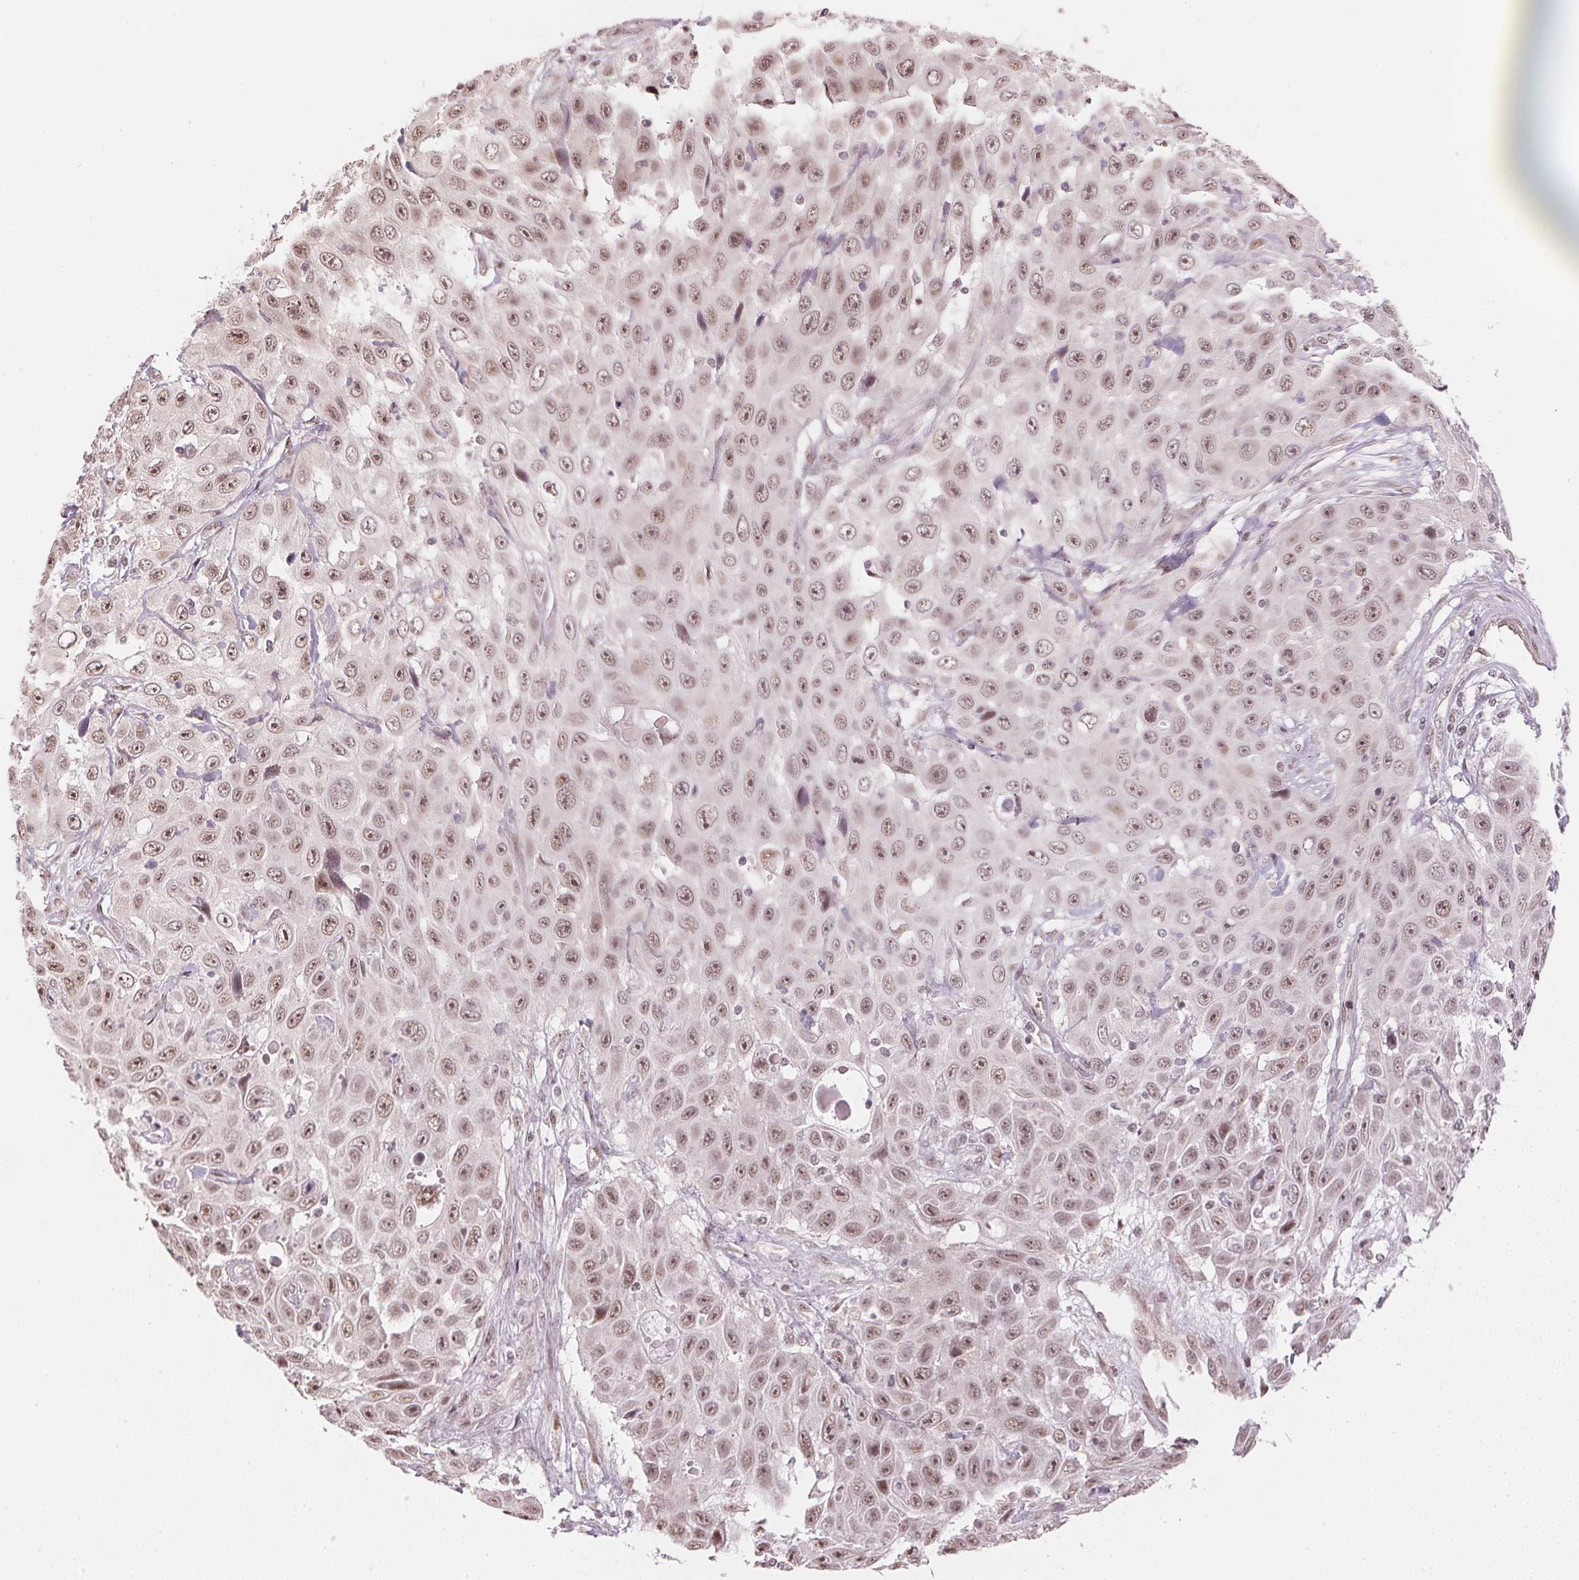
{"staining": {"intensity": "moderate", "quantity": ">75%", "location": "nuclear"}, "tissue": "skin cancer", "cell_type": "Tumor cells", "image_type": "cancer", "snomed": [{"axis": "morphology", "description": "Squamous cell carcinoma, NOS"}, {"axis": "topography", "description": "Skin"}], "caption": "Protein staining shows moderate nuclear expression in about >75% of tumor cells in skin squamous cell carcinoma.", "gene": "KAT6A", "patient": {"sex": "male", "age": 82}}